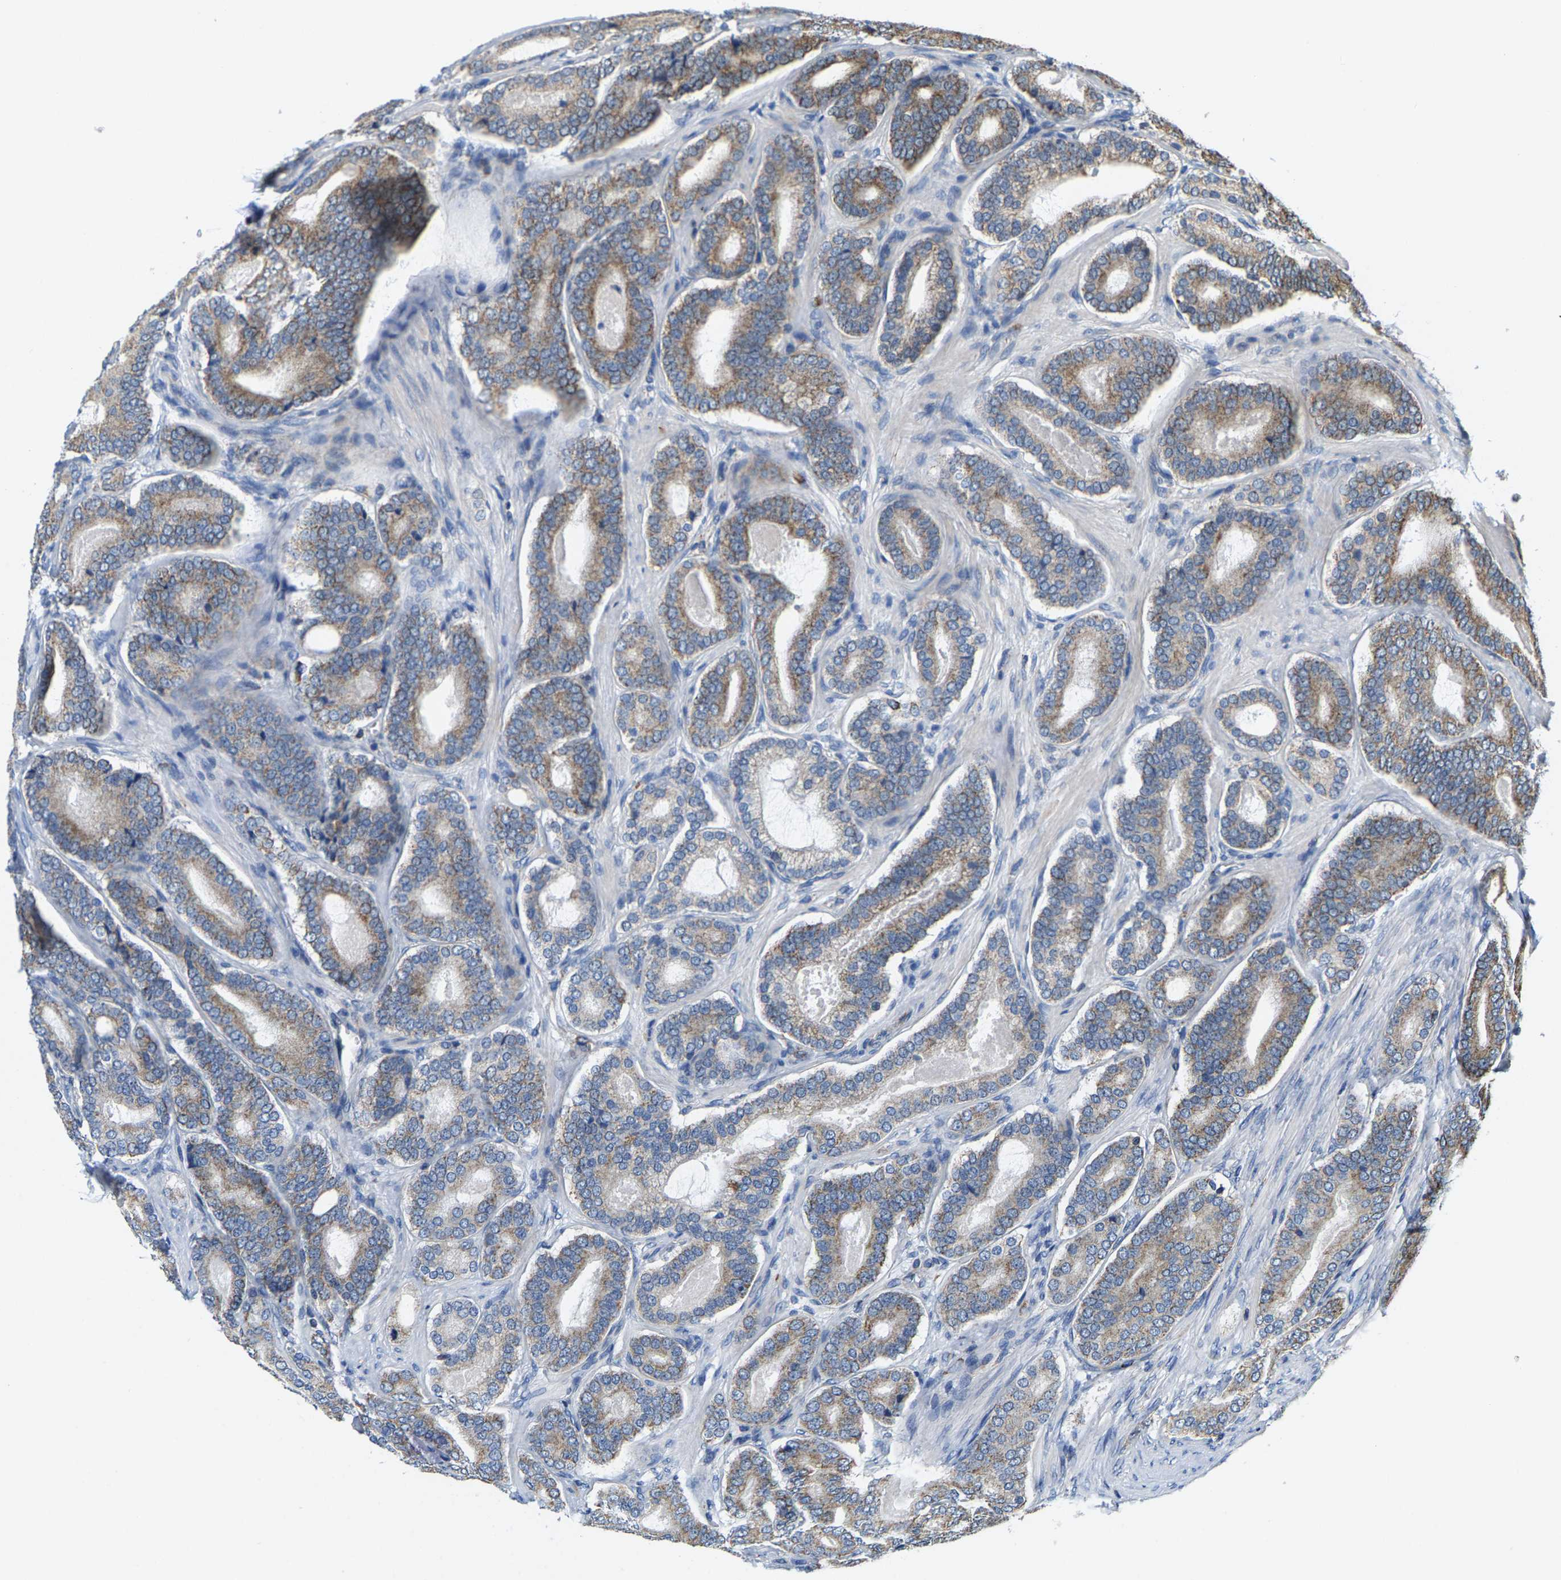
{"staining": {"intensity": "moderate", "quantity": ">75%", "location": "cytoplasmic/membranous"}, "tissue": "prostate cancer", "cell_type": "Tumor cells", "image_type": "cancer", "snomed": [{"axis": "morphology", "description": "Adenocarcinoma, High grade"}, {"axis": "topography", "description": "Prostate"}], "caption": "An immunohistochemistry (IHC) image of neoplastic tissue is shown. Protein staining in brown shows moderate cytoplasmic/membranous positivity in prostate cancer within tumor cells.", "gene": "SHMT2", "patient": {"sex": "male", "age": 60}}